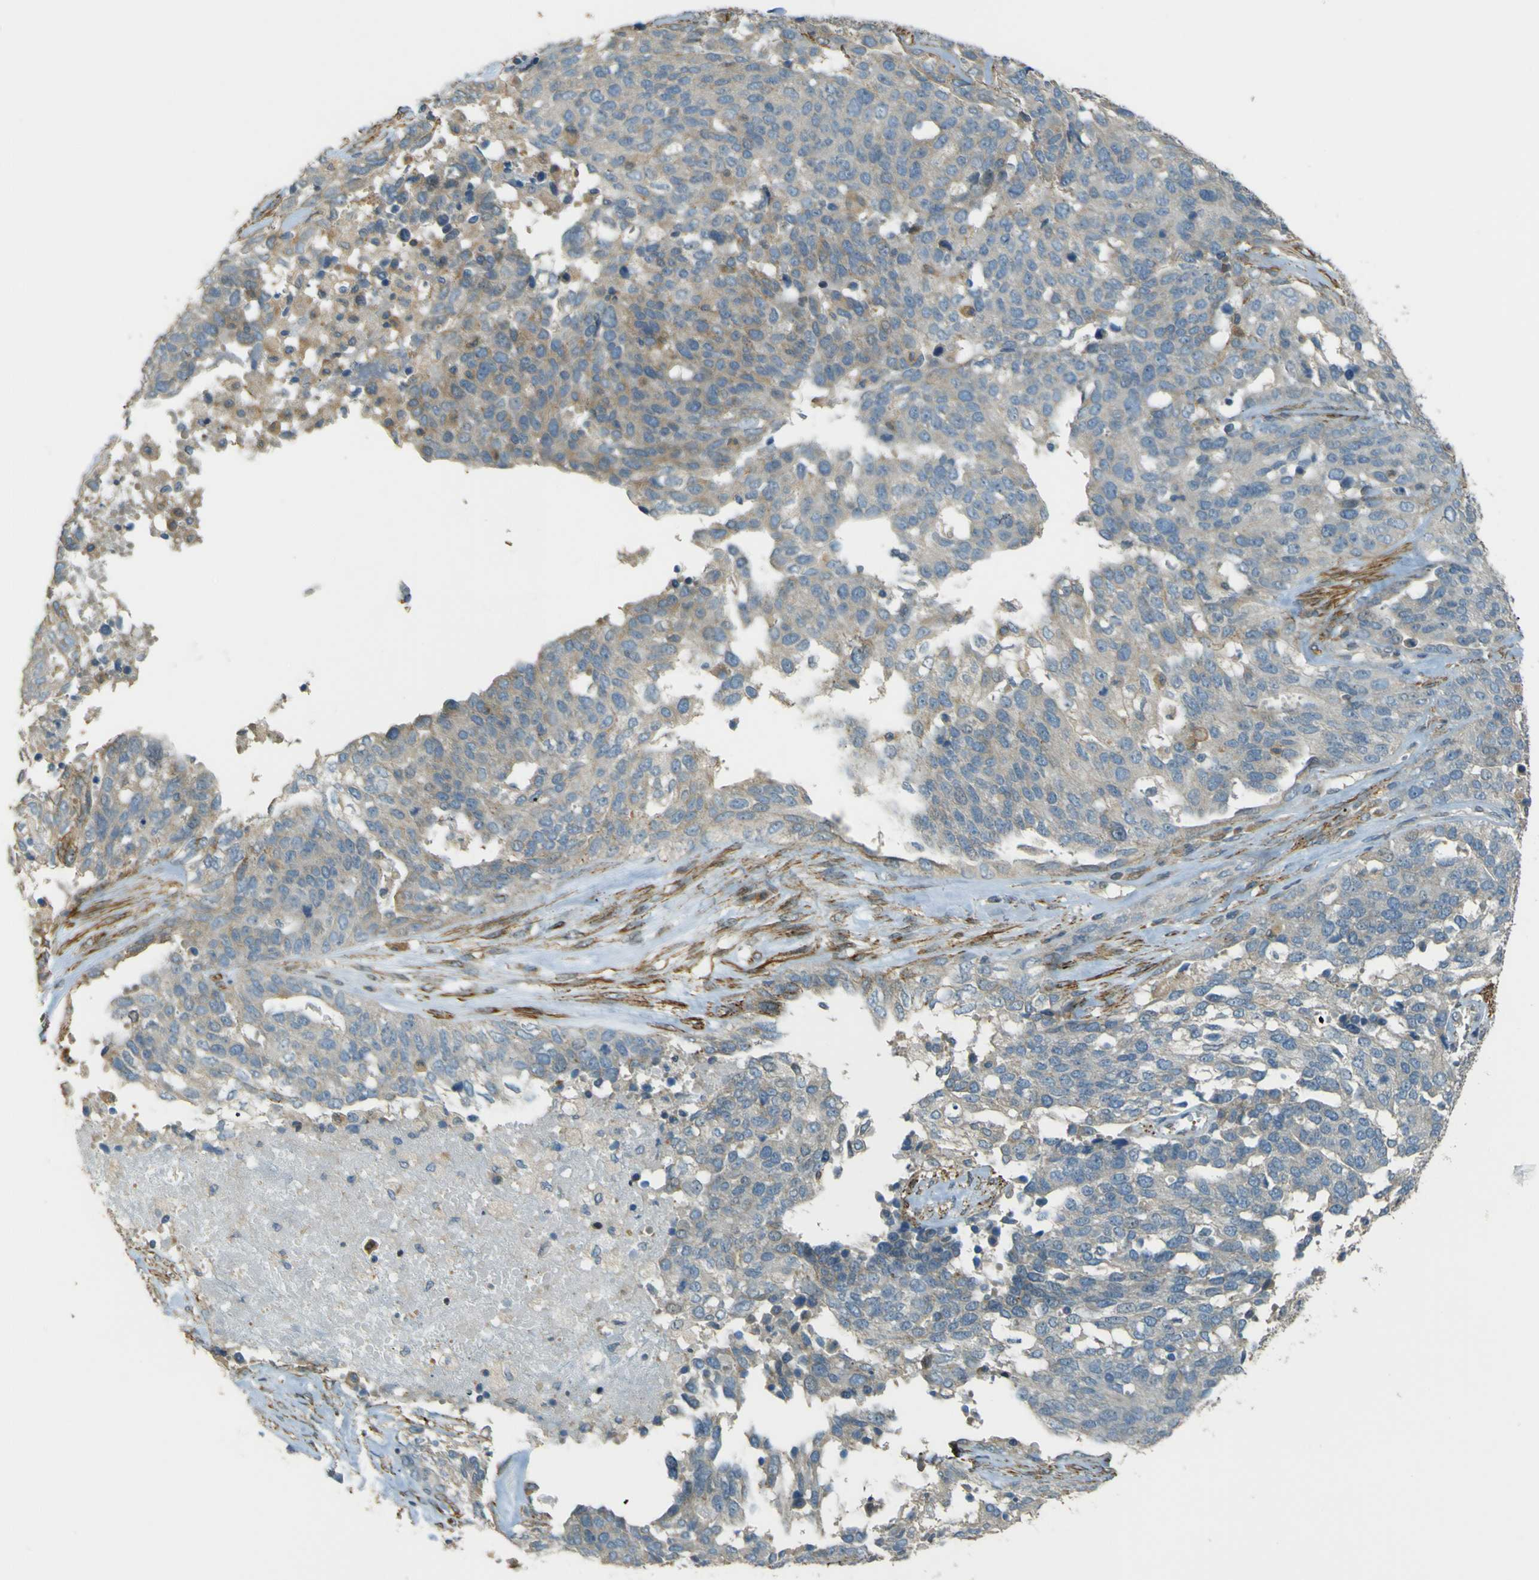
{"staining": {"intensity": "weak", "quantity": "<25%", "location": "cytoplasmic/membranous"}, "tissue": "ovarian cancer", "cell_type": "Tumor cells", "image_type": "cancer", "snomed": [{"axis": "morphology", "description": "Cystadenocarcinoma, serous, NOS"}, {"axis": "topography", "description": "Ovary"}], "caption": "Protein analysis of ovarian serous cystadenocarcinoma shows no significant staining in tumor cells.", "gene": "NEXN", "patient": {"sex": "female", "age": 44}}